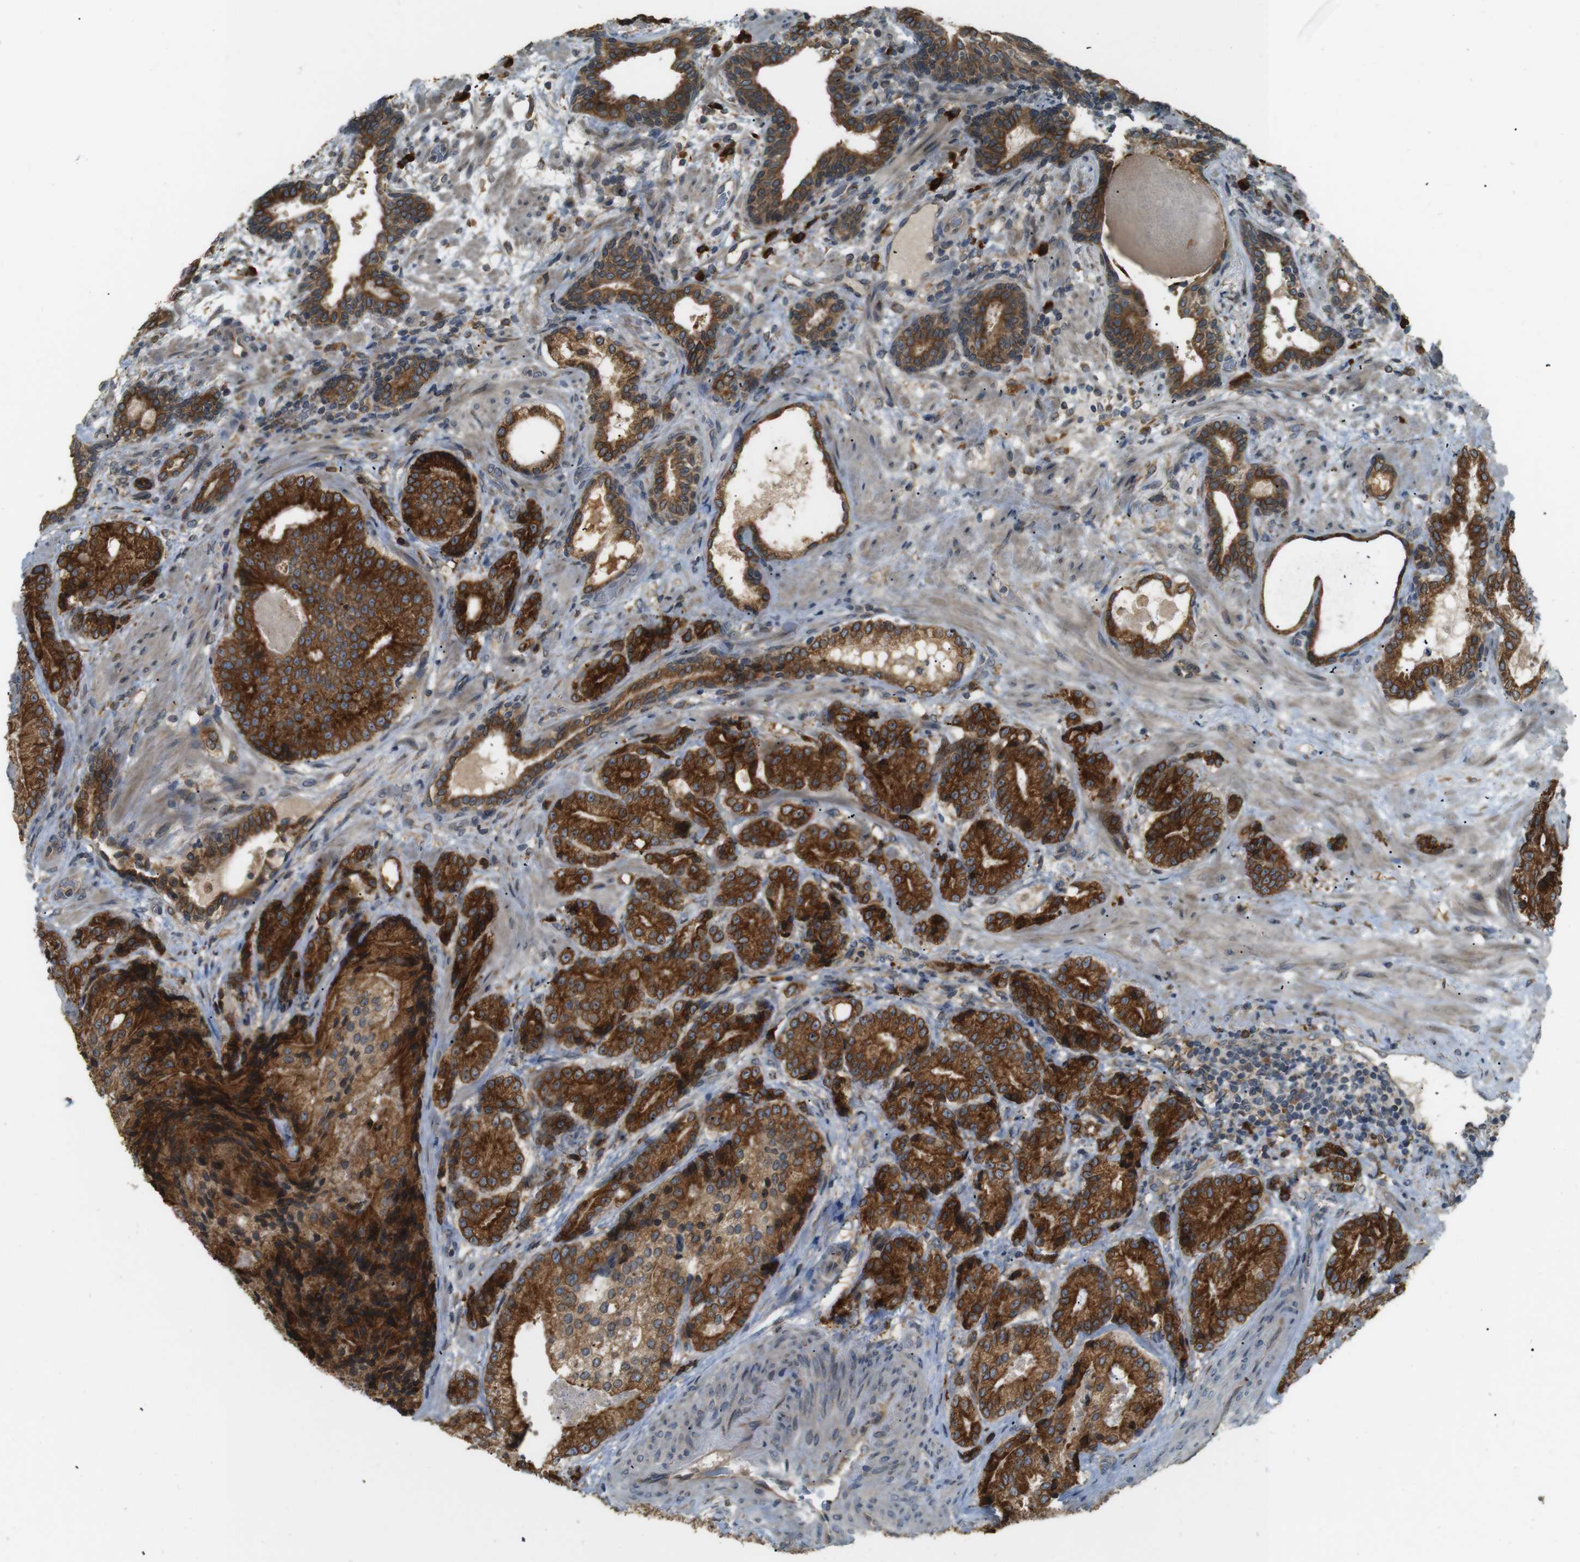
{"staining": {"intensity": "strong", "quantity": ">75%", "location": "cytoplasmic/membranous"}, "tissue": "prostate cancer", "cell_type": "Tumor cells", "image_type": "cancer", "snomed": [{"axis": "morphology", "description": "Adenocarcinoma, High grade"}, {"axis": "topography", "description": "Prostate"}], "caption": "High-power microscopy captured an IHC photomicrograph of prostate cancer, revealing strong cytoplasmic/membranous positivity in about >75% of tumor cells.", "gene": "TMED4", "patient": {"sex": "male", "age": 61}}